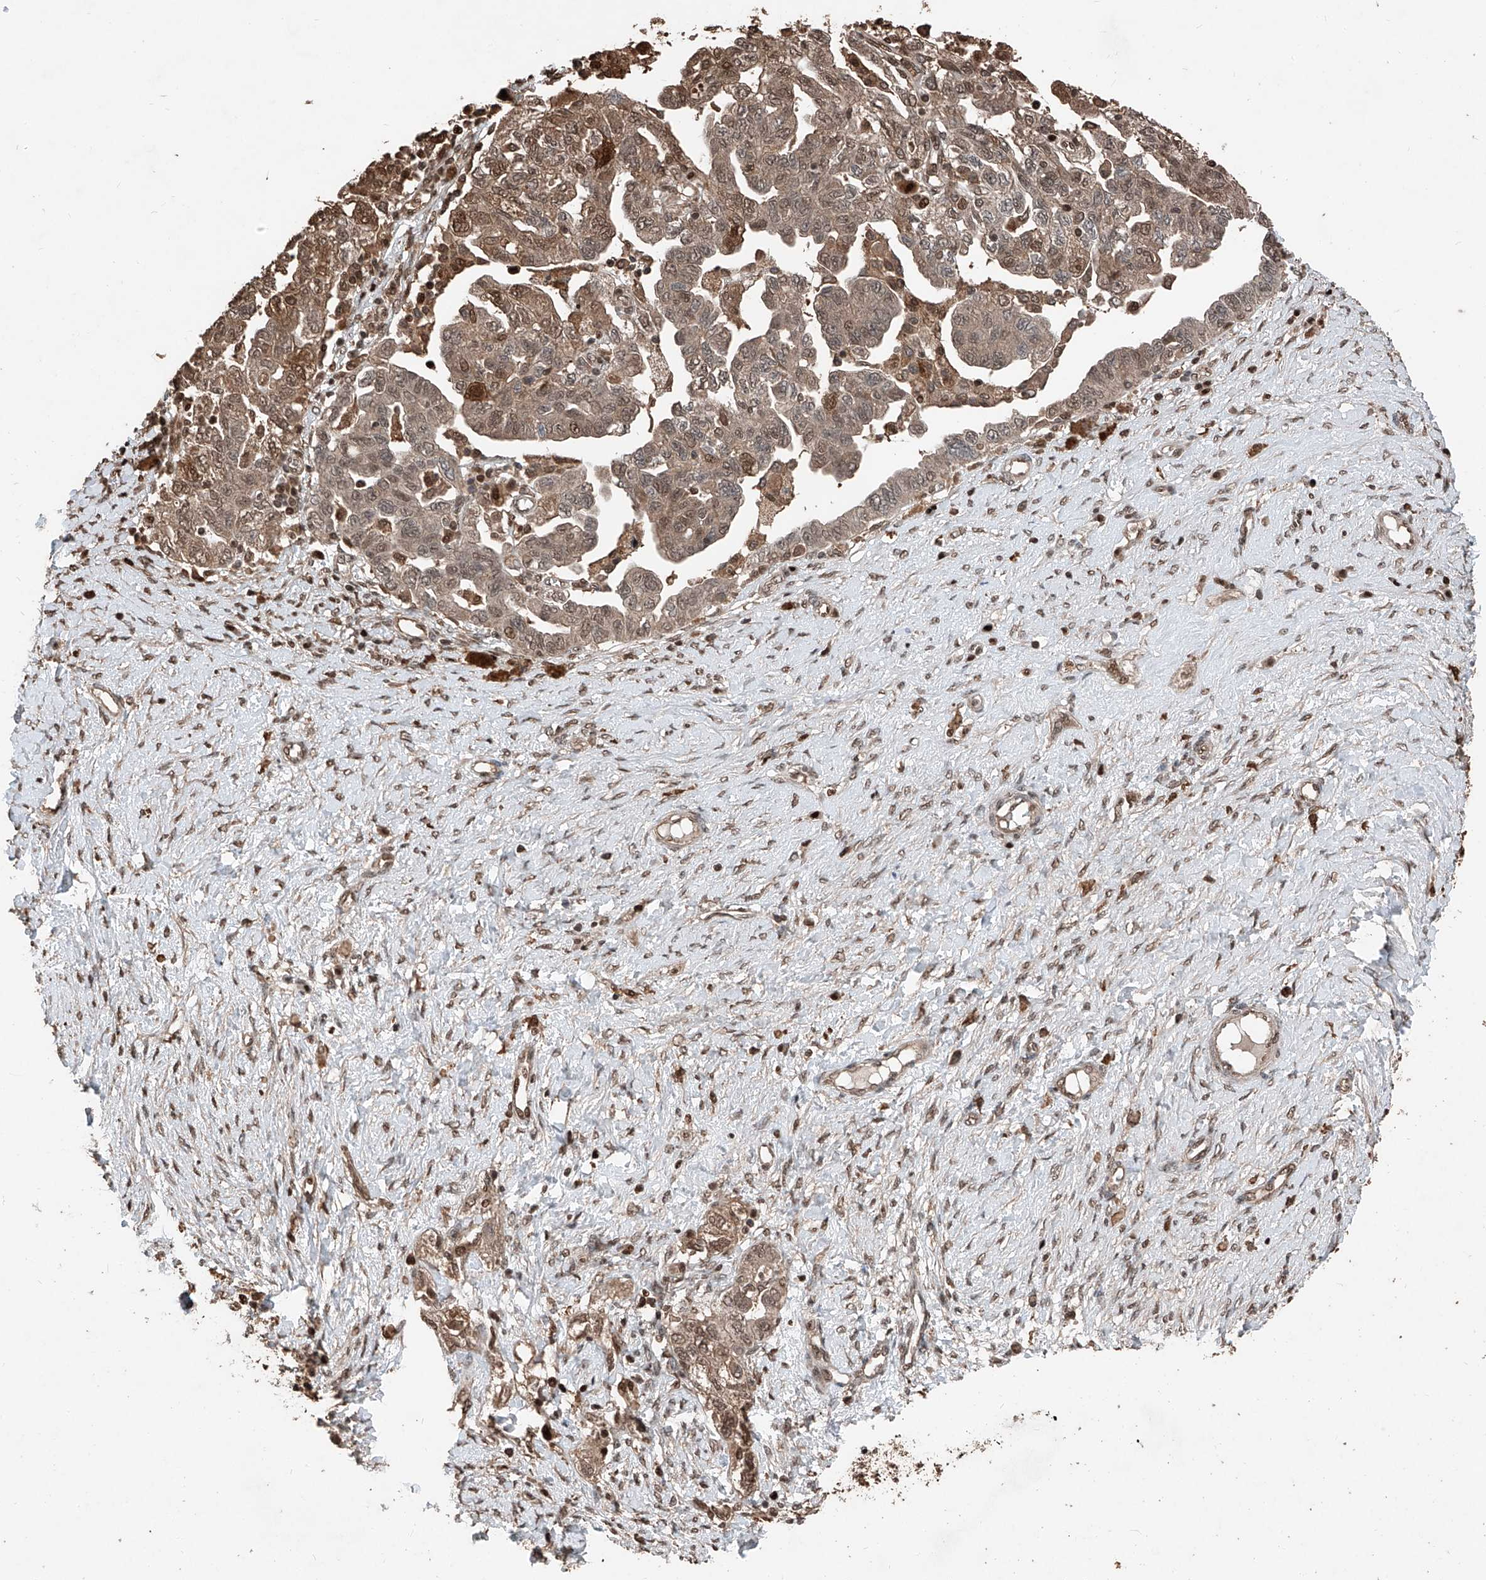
{"staining": {"intensity": "weak", "quantity": ">75%", "location": "cytoplasmic/membranous,nuclear"}, "tissue": "ovarian cancer", "cell_type": "Tumor cells", "image_type": "cancer", "snomed": [{"axis": "morphology", "description": "Carcinoma, NOS"}, {"axis": "morphology", "description": "Cystadenocarcinoma, serous, NOS"}, {"axis": "topography", "description": "Ovary"}], "caption": "Immunohistochemistry staining of ovarian carcinoma, which reveals low levels of weak cytoplasmic/membranous and nuclear positivity in approximately >75% of tumor cells indicating weak cytoplasmic/membranous and nuclear protein staining. The staining was performed using DAB (brown) for protein detection and nuclei were counterstained in hematoxylin (blue).", "gene": "RMND1", "patient": {"sex": "female", "age": 69}}